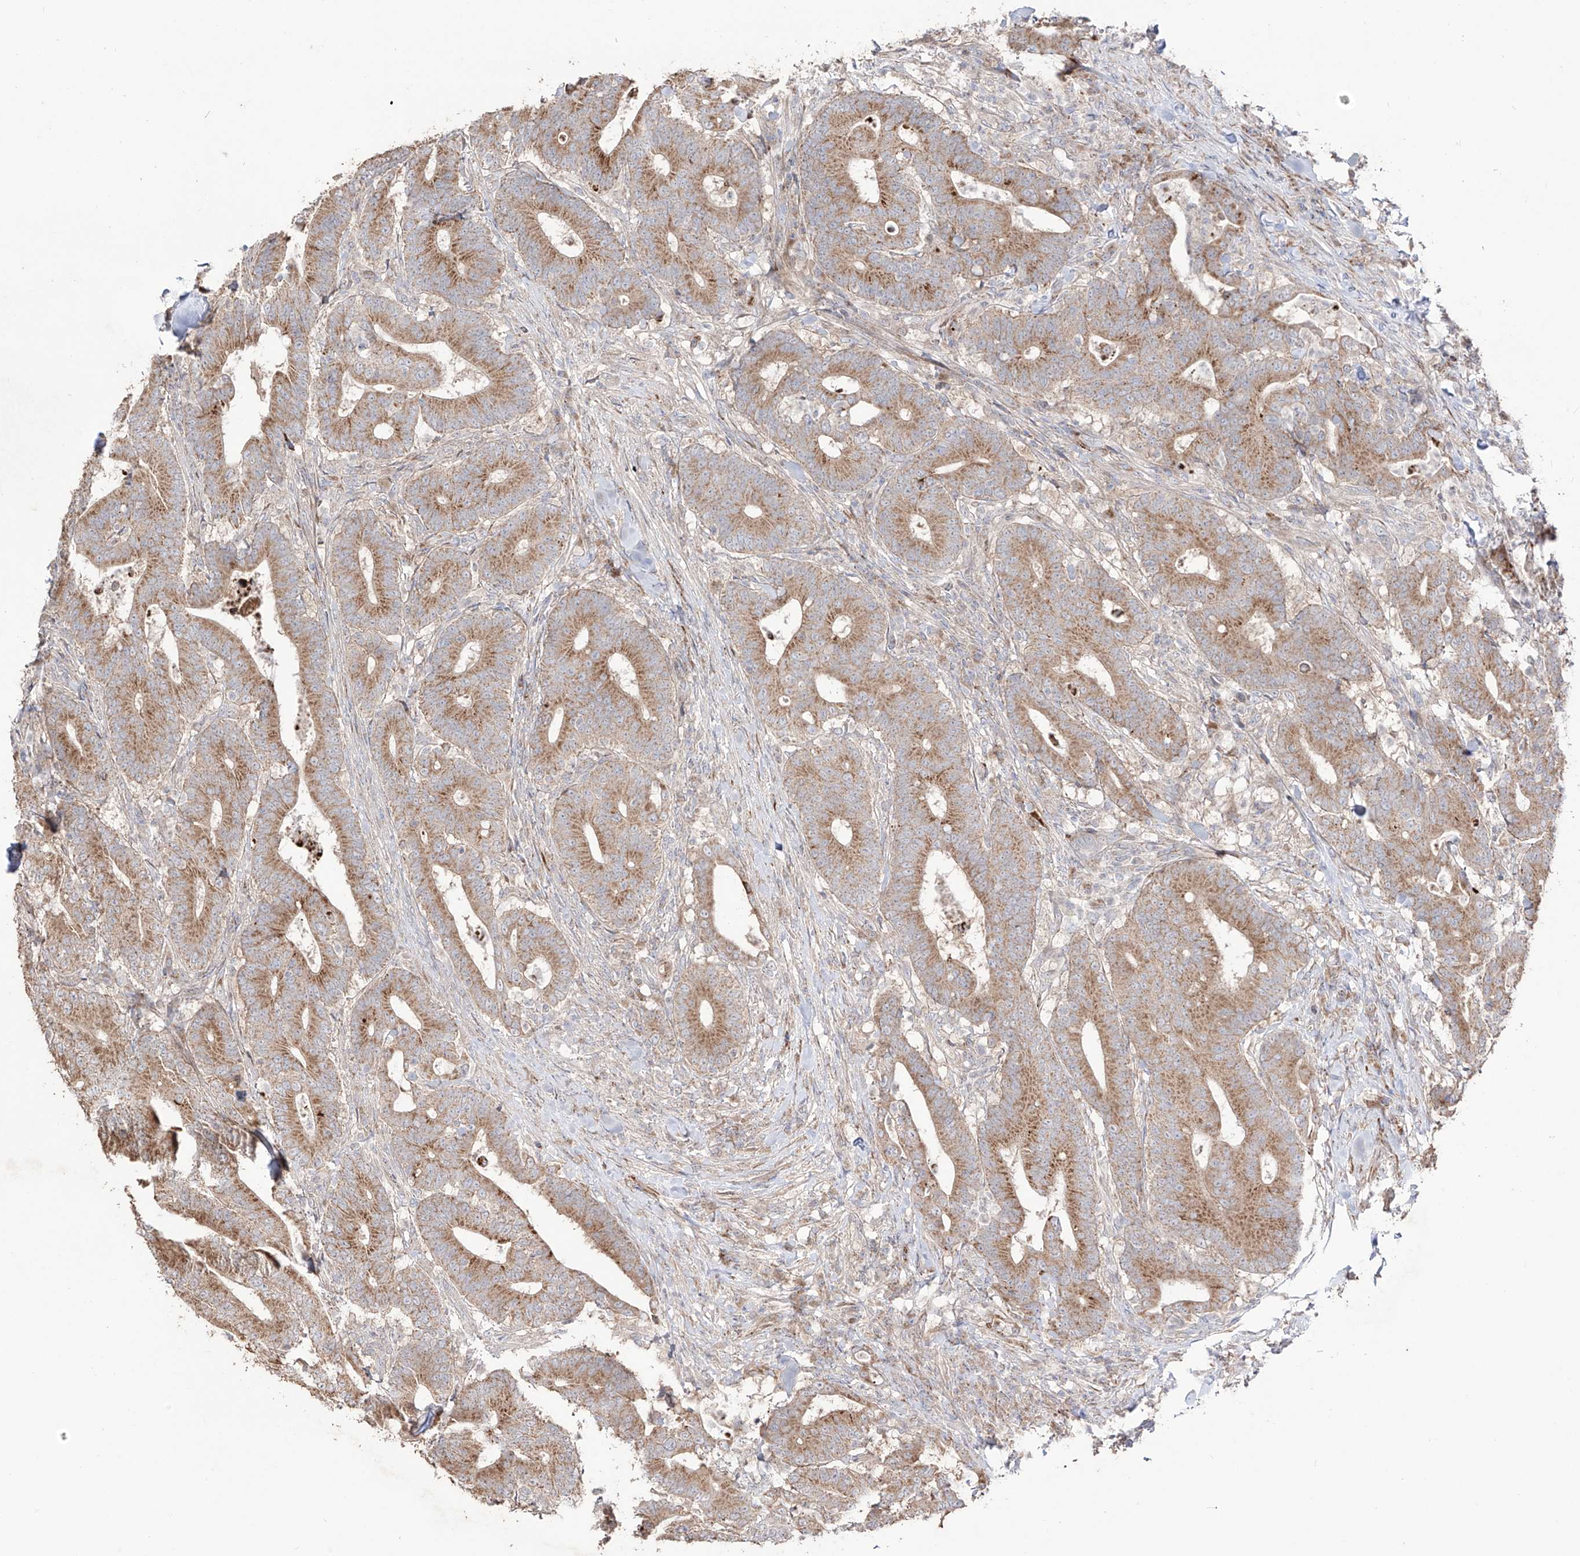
{"staining": {"intensity": "moderate", "quantity": ">75%", "location": "cytoplasmic/membranous"}, "tissue": "colorectal cancer", "cell_type": "Tumor cells", "image_type": "cancer", "snomed": [{"axis": "morphology", "description": "Adenocarcinoma, NOS"}, {"axis": "topography", "description": "Colon"}], "caption": "Colorectal cancer (adenocarcinoma) was stained to show a protein in brown. There is medium levels of moderate cytoplasmic/membranous positivity in about >75% of tumor cells. Using DAB (3,3'-diaminobenzidine) (brown) and hematoxylin (blue) stains, captured at high magnification using brightfield microscopy.", "gene": "YKT6", "patient": {"sex": "female", "age": 66}}